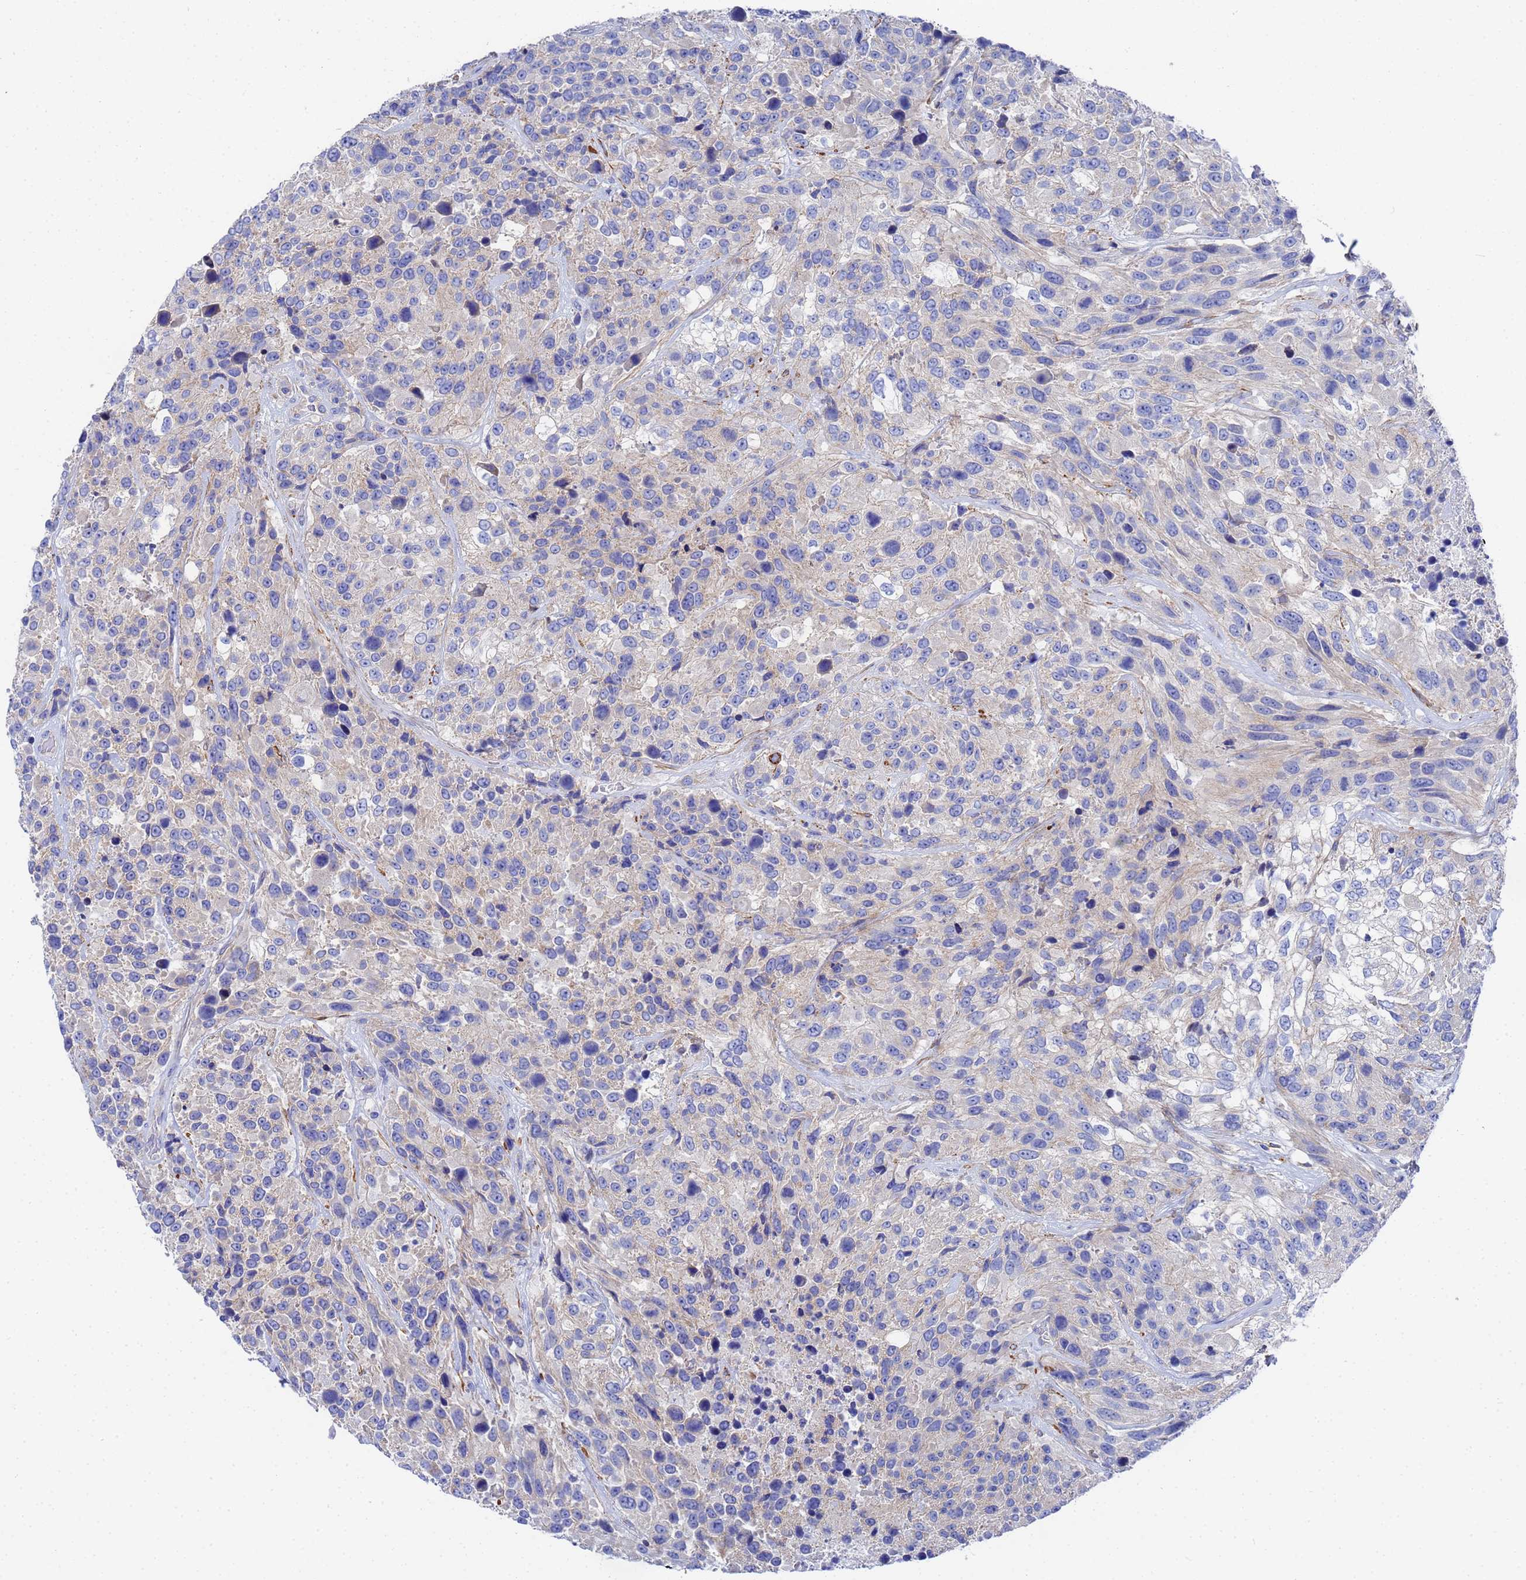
{"staining": {"intensity": "weak", "quantity": "<25%", "location": "cytoplasmic/membranous"}, "tissue": "urothelial cancer", "cell_type": "Tumor cells", "image_type": "cancer", "snomed": [{"axis": "morphology", "description": "Urothelial carcinoma, High grade"}, {"axis": "topography", "description": "Urinary bladder"}], "caption": "A micrograph of urothelial cancer stained for a protein exhibits no brown staining in tumor cells.", "gene": "RAB39B", "patient": {"sex": "female", "age": 70}}